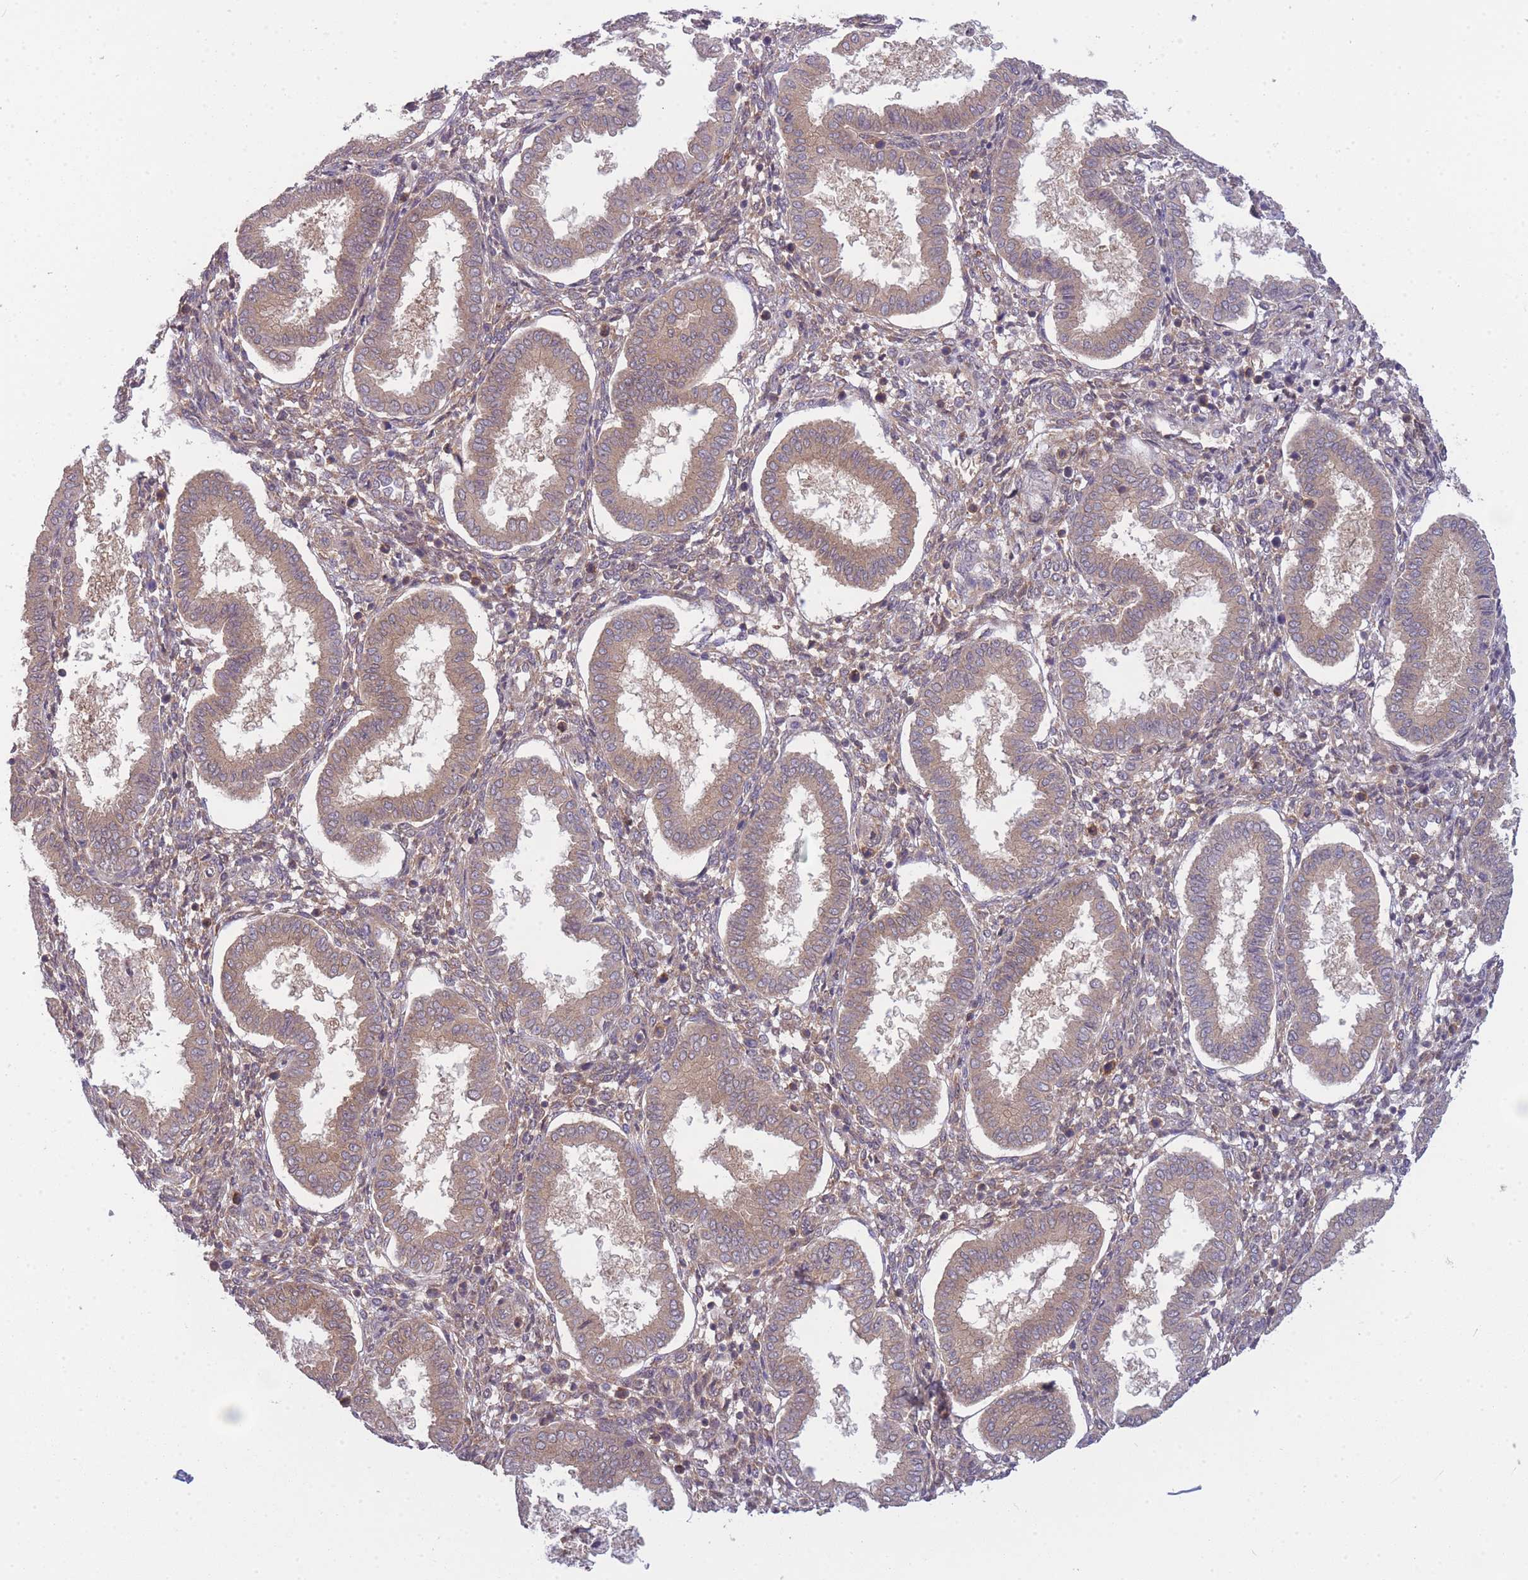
{"staining": {"intensity": "weak", "quantity": "<25%", "location": "cytoplasmic/membranous"}, "tissue": "endometrium", "cell_type": "Cells in endometrial stroma", "image_type": "normal", "snomed": [{"axis": "morphology", "description": "Normal tissue, NOS"}, {"axis": "topography", "description": "Endometrium"}], "caption": "Protein analysis of unremarkable endometrium displays no significant expression in cells in endometrial stroma. Nuclei are stained in blue.", "gene": "PFDN6", "patient": {"sex": "female", "age": 24}}